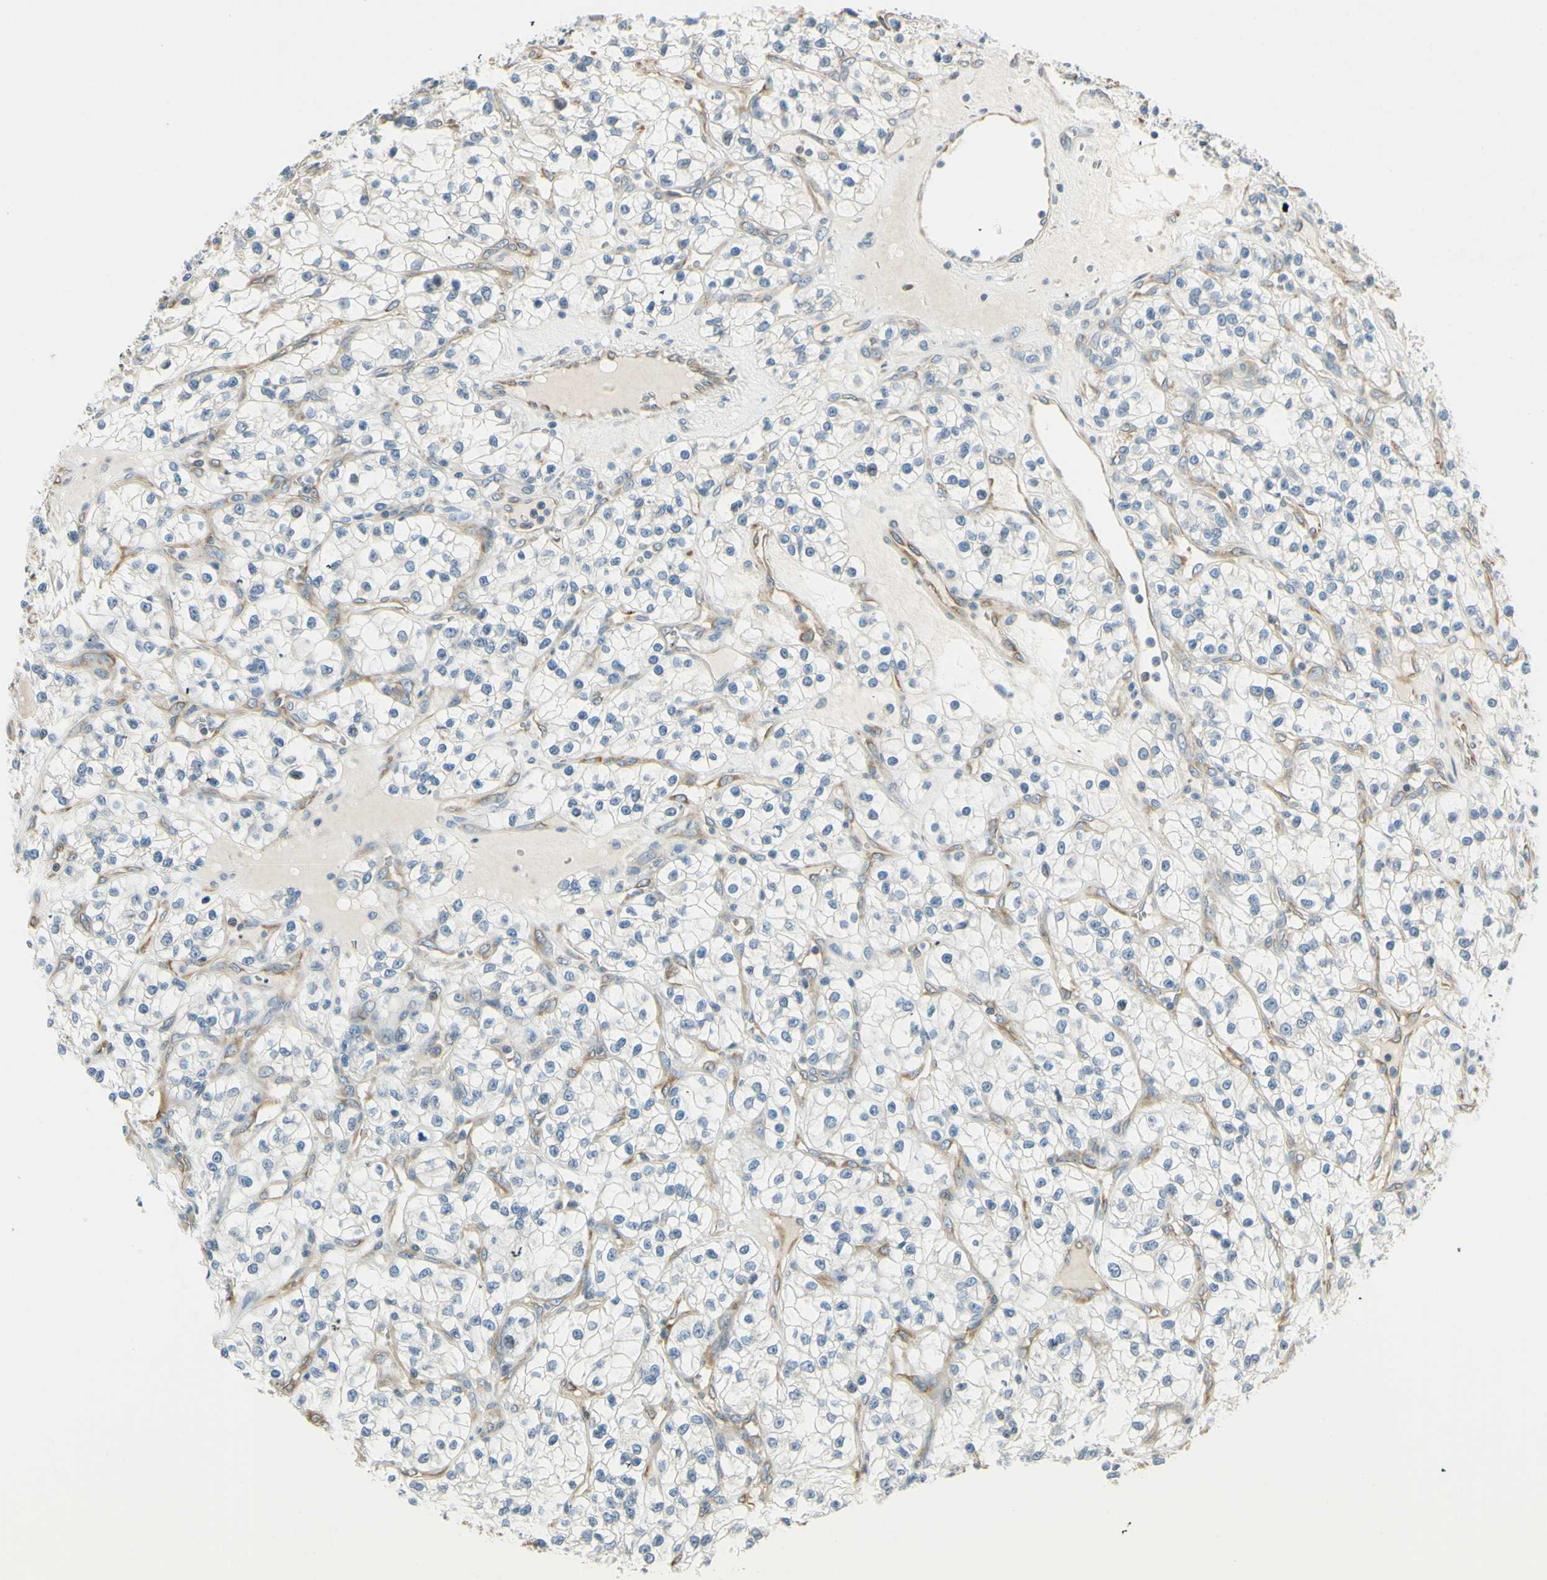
{"staining": {"intensity": "weak", "quantity": "<25%", "location": "cytoplasmic/membranous"}, "tissue": "renal cancer", "cell_type": "Tumor cells", "image_type": "cancer", "snomed": [{"axis": "morphology", "description": "Adenocarcinoma, NOS"}, {"axis": "topography", "description": "Kidney"}], "caption": "IHC of human renal cancer (adenocarcinoma) exhibits no staining in tumor cells.", "gene": "IGDCC4", "patient": {"sex": "female", "age": 57}}